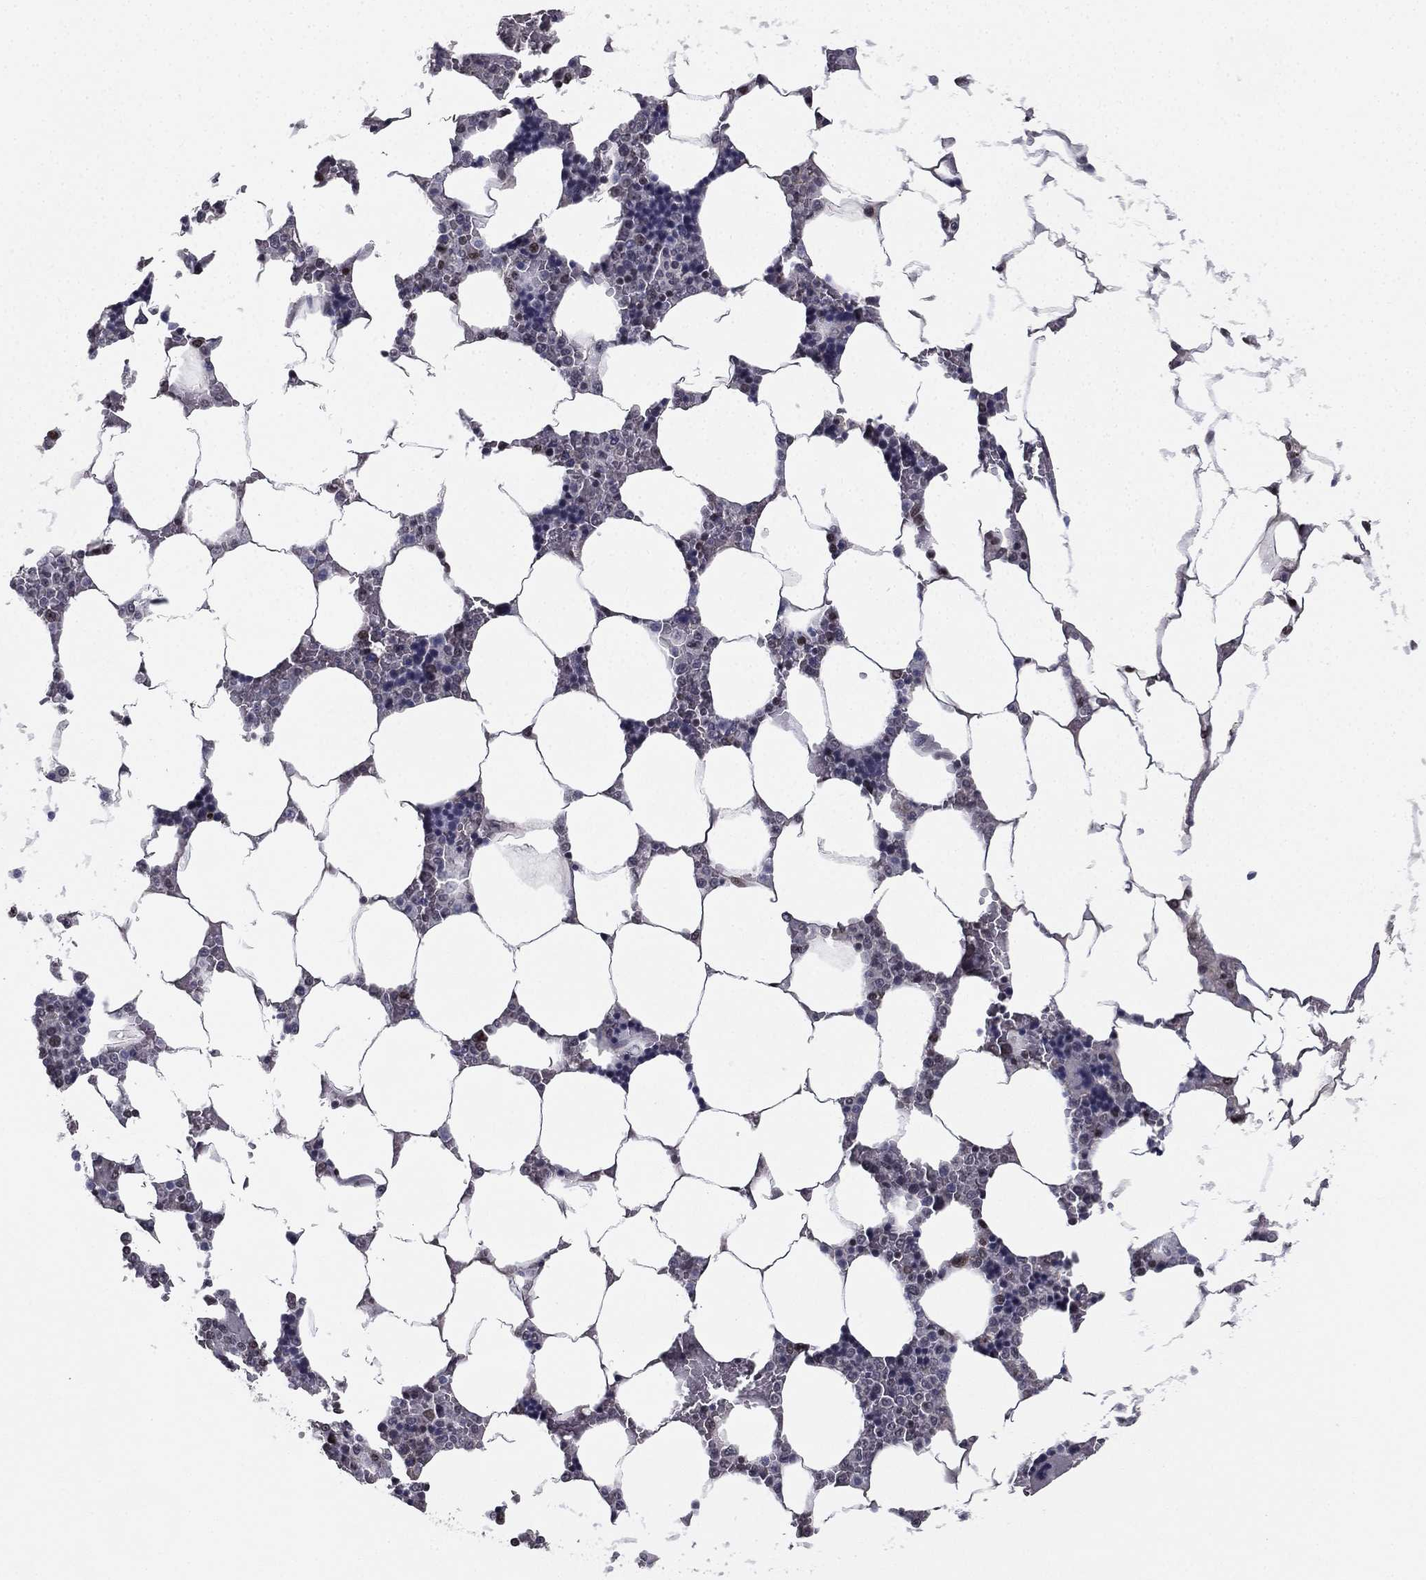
{"staining": {"intensity": "negative", "quantity": "none", "location": "none"}, "tissue": "bone marrow", "cell_type": "Hematopoietic cells", "image_type": "normal", "snomed": [{"axis": "morphology", "description": "Normal tissue, NOS"}, {"axis": "topography", "description": "Bone marrow"}], "caption": "Protein analysis of benign bone marrow displays no significant positivity in hematopoietic cells.", "gene": "RARB", "patient": {"sex": "male", "age": 63}}